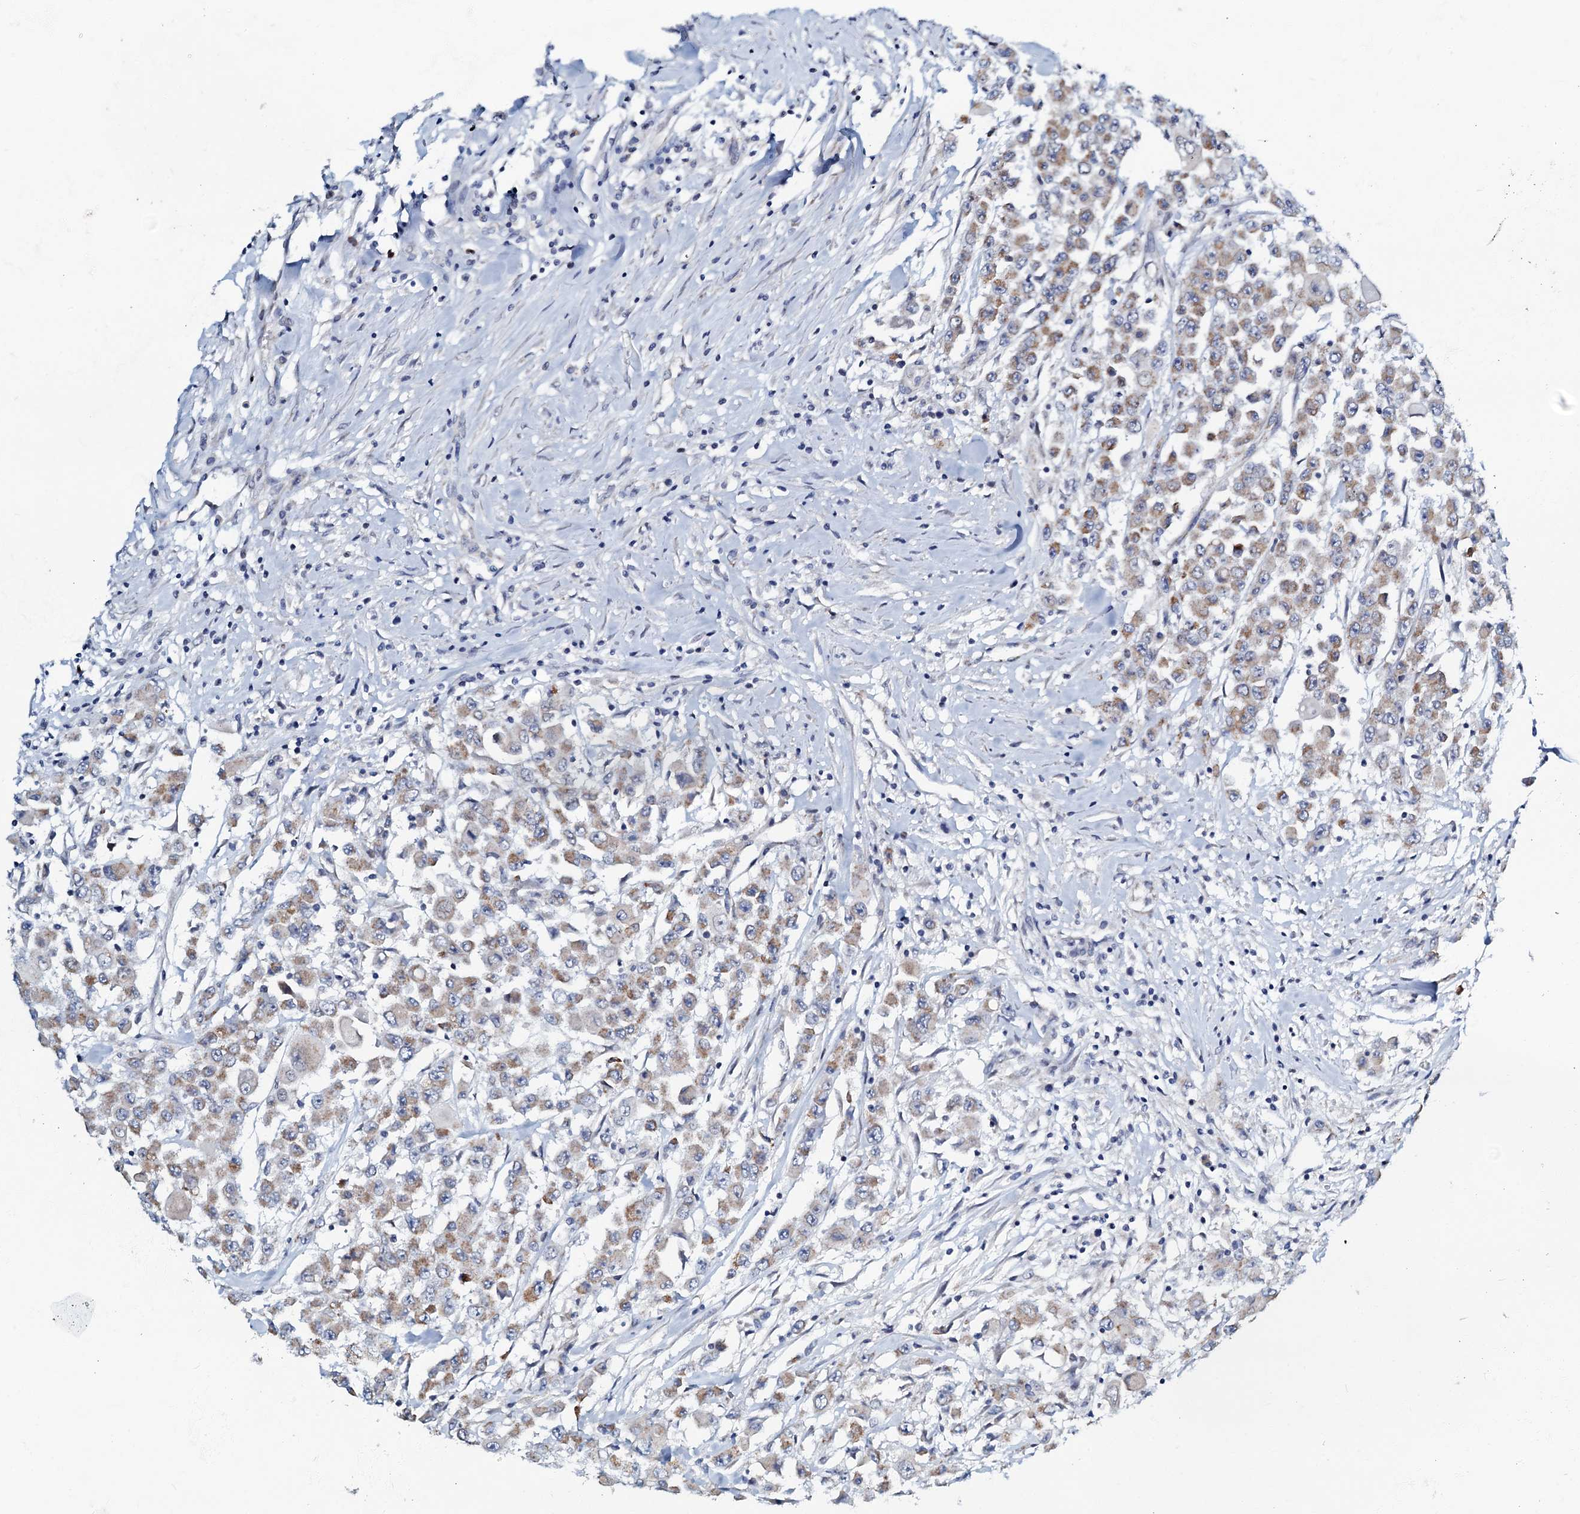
{"staining": {"intensity": "weak", "quantity": ">75%", "location": "cytoplasmic/membranous"}, "tissue": "colorectal cancer", "cell_type": "Tumor cells", "image_type": "cancer", "snomed": [{"axis": "morphology", "description": "Adenocarcinoma, NOS"}, {"axis": "topography", "description": "Colon"}], "caption": "Tumor cells exhibit low levels of weak cytoplasmic/membranous staining in about >75% of cells in colorectal cancer (adenocarcinoma). (DAB (3,3'-diaminobenzidine) IHC with brightfield microscopy, high magnification).", "gene": "MRPL51", "patient": {"sex": "male", "age": 51}}